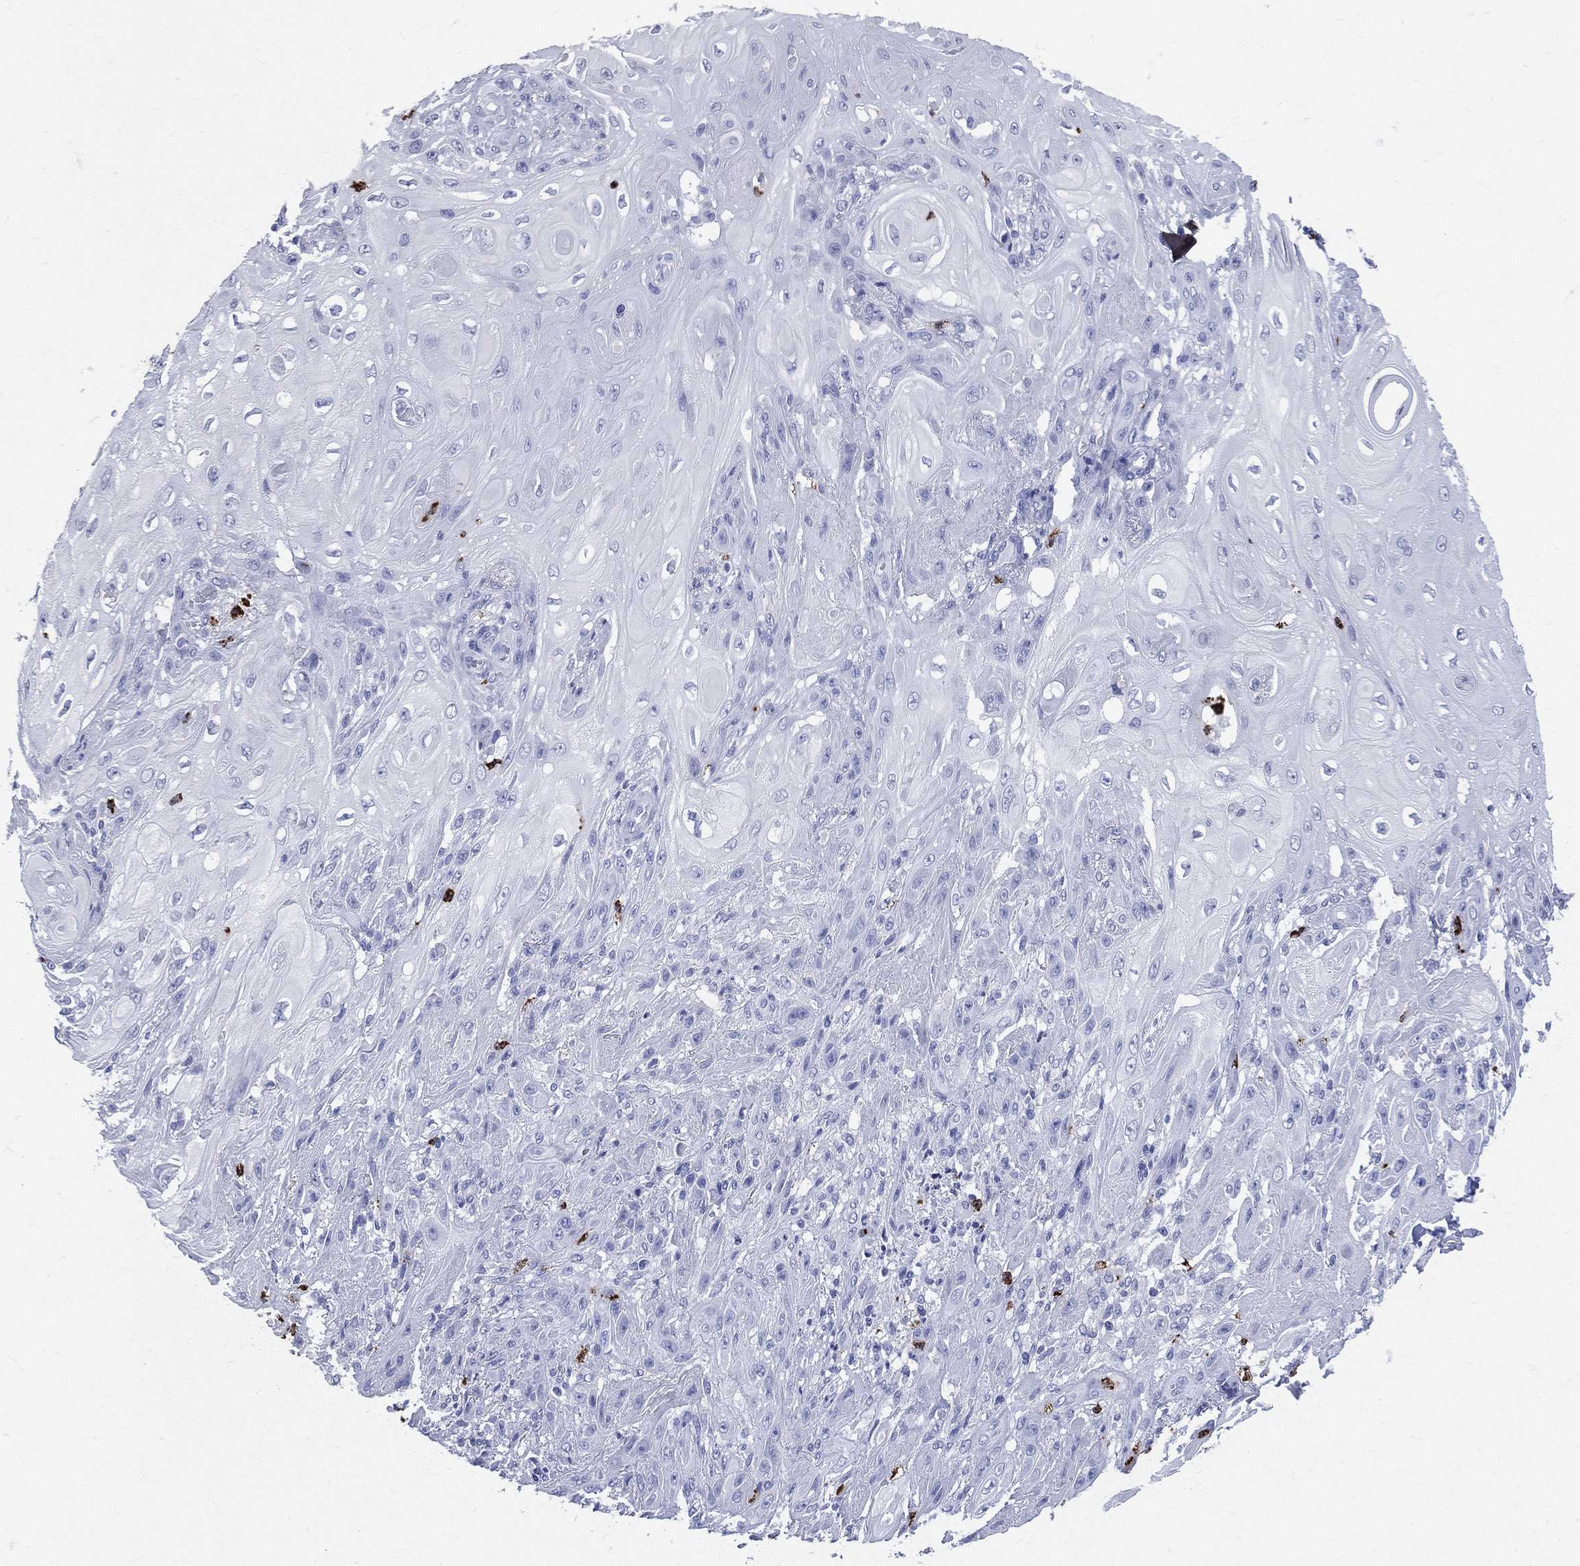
{"staining": {"intensity": "negative", "quantity": "none", "location": "none"}, "tissue": "skin cancer", "cell_type": "Tumor cells", "image_type": "cancer", "snomed": [{"axis": "morphology", "description": "Squamous cell carcinoma, NOS"}, {"axis": "topography", "description": "Skin"}], "caption": "The histopathology image demonstrates no significant expression in tumor cells of skin squamous cell carcinoma.", "gene": "PGLYRP1", "patient": {"sex": "male", "age": 62}}